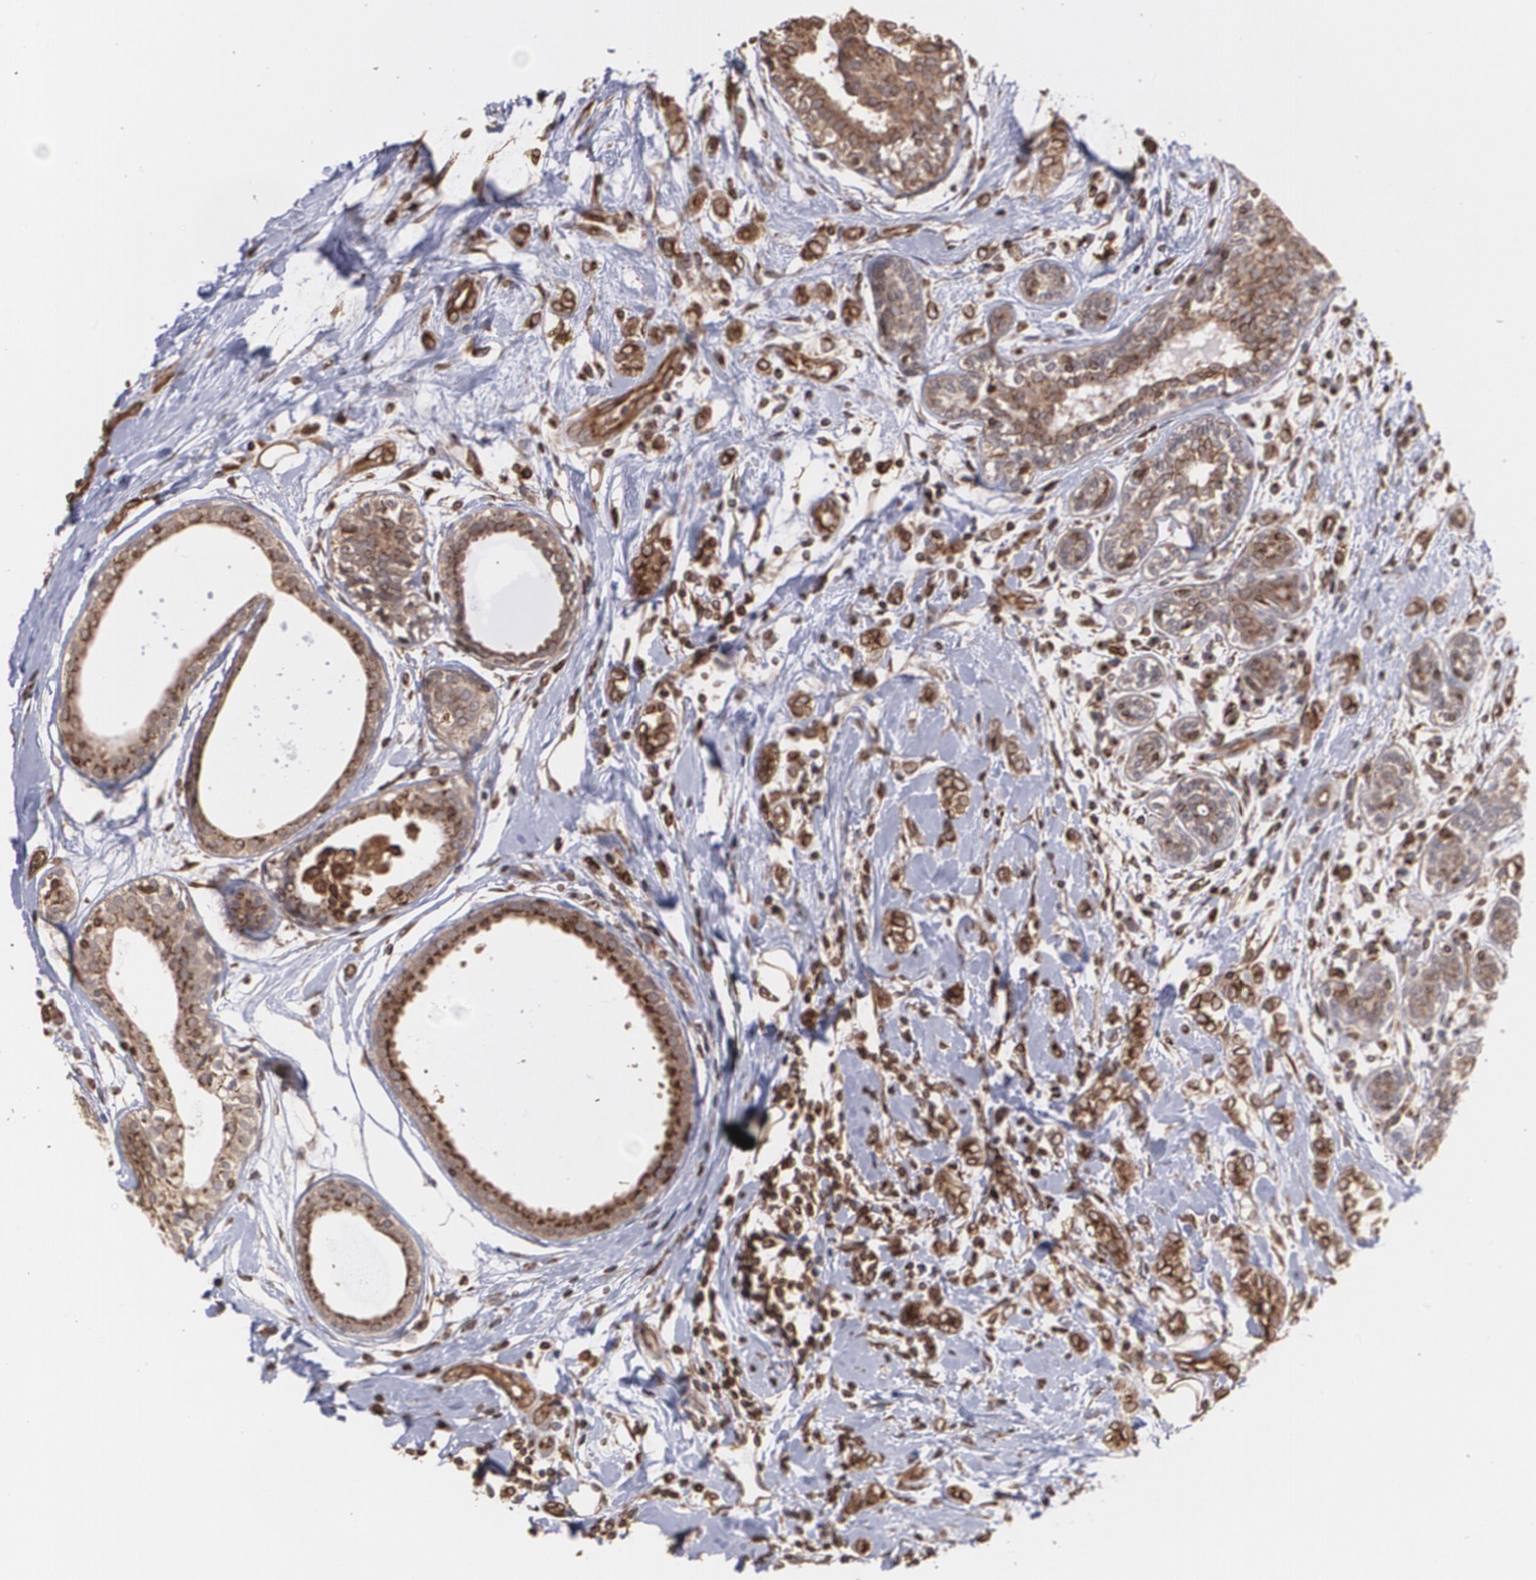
{"staining": {"intensity": "strong", "quantity": ">75%", "location": "cytoplasmic/membranous"}, "tissue": "breast cancer", "cell_type": "Tumor cells", "image_type": "cancer", "snomed": [{"axis": "morphology", "description": "Normal tissue, NOS"}, {"axis": "morphology", "description": "Lobular carcinoma"}, {"axis": "topography", "description": "Breast"}], "caption": "Protein staining by immunohistochemistry (IHC) exhibits strong cytoplasmic/membranous staining in approximately >75% of tumor cells in breast cancer (lobular carcinoma). Using DAB (brown) and hematoxylin (blue) stains, captured at high magnification using brightfield microscopy.", "gene": "TRIP11", "patient": {"sex": "female", "age": 47}}